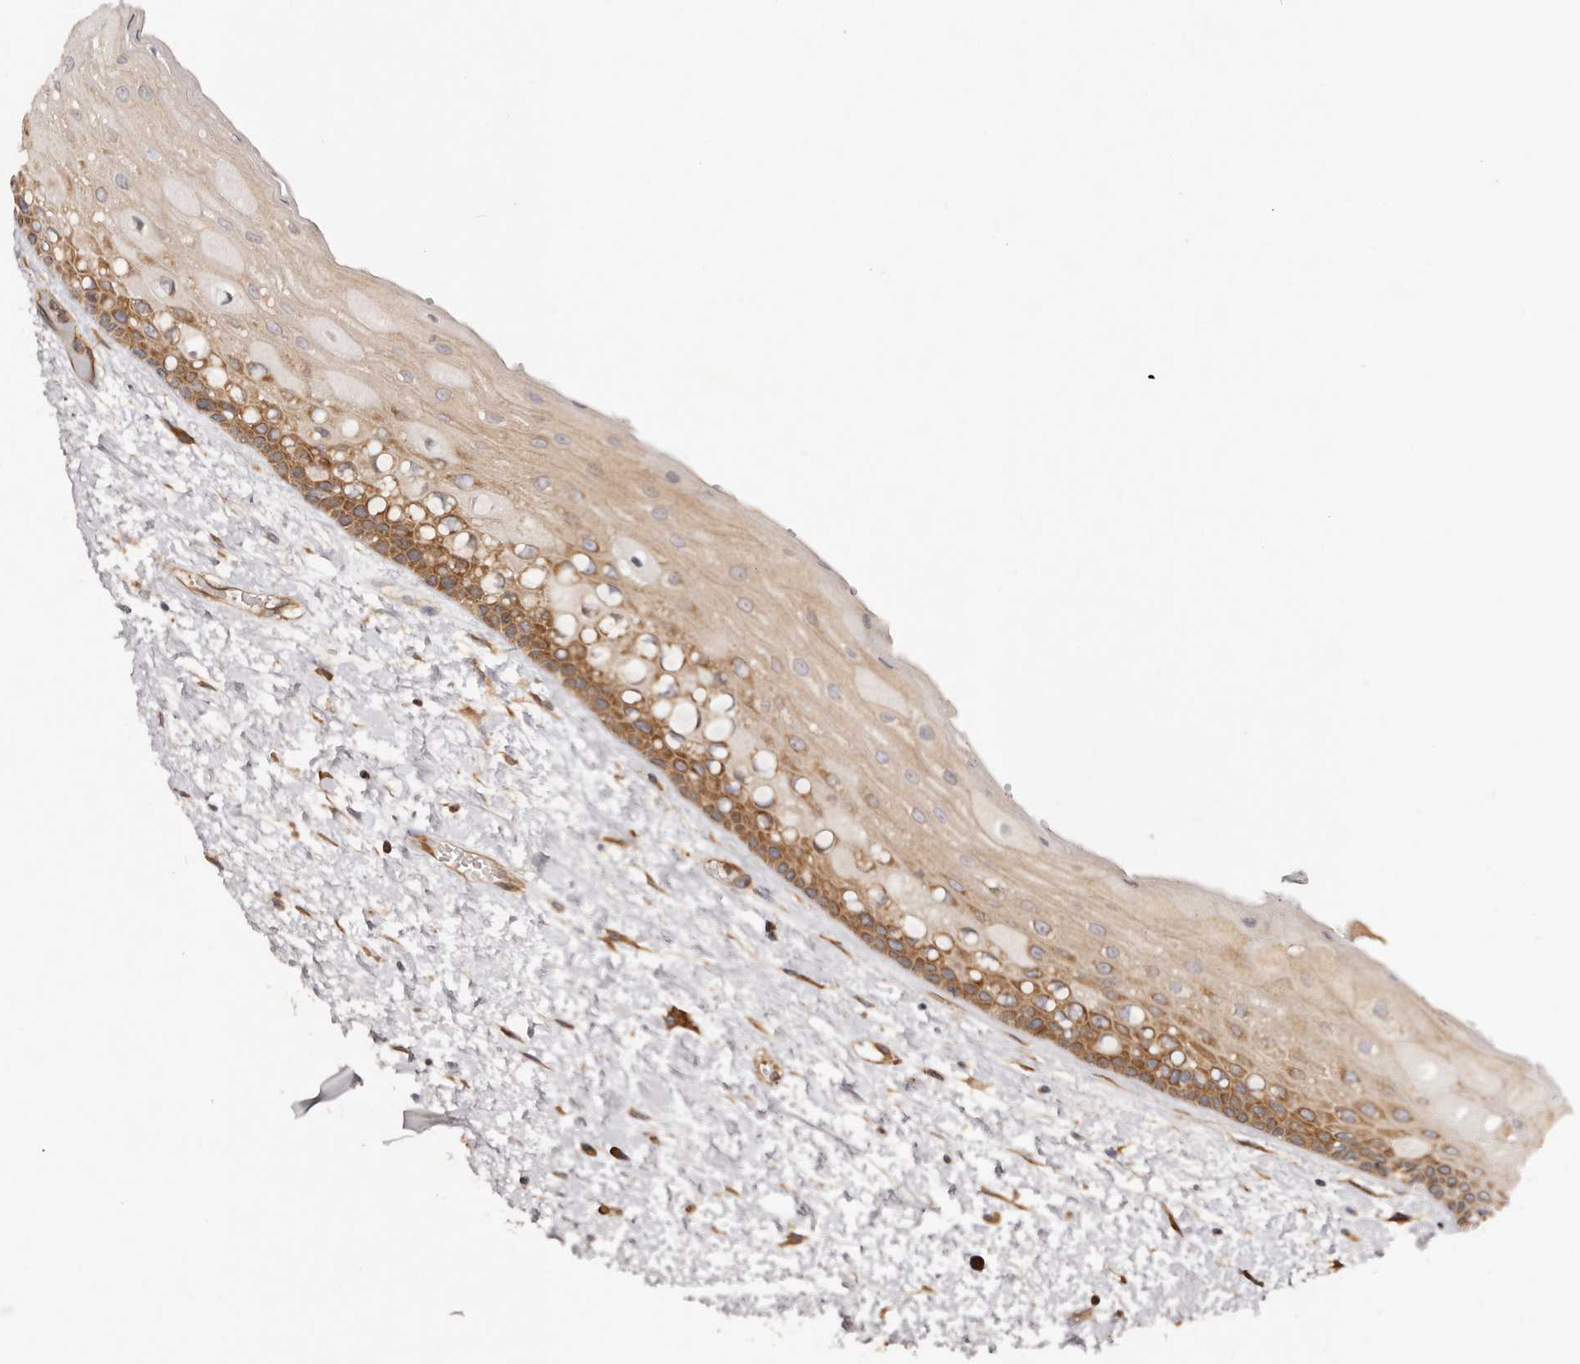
{"staining": {"intensity": "strong", "quantity": "25%-75%", "location": "cytoplasmic/membranous"}, "tissue": "oral mucosa", "cell_type": "Squamous epithelial cells", "image_type": "normal", "snomed": [{"axis": "morphology", "description": "Normal tissue, NOS"}, {"axis": "topography", "description": "Oral tissue"}], "caption": "Oral mucosa stained for a protein (brown) reveals strong cytoplasmic/membranous positive positivity in about 25%-75% of squamous epithelial cells.", "gene": "RPS6", "patient": {"sex": "female", "age": 76}}